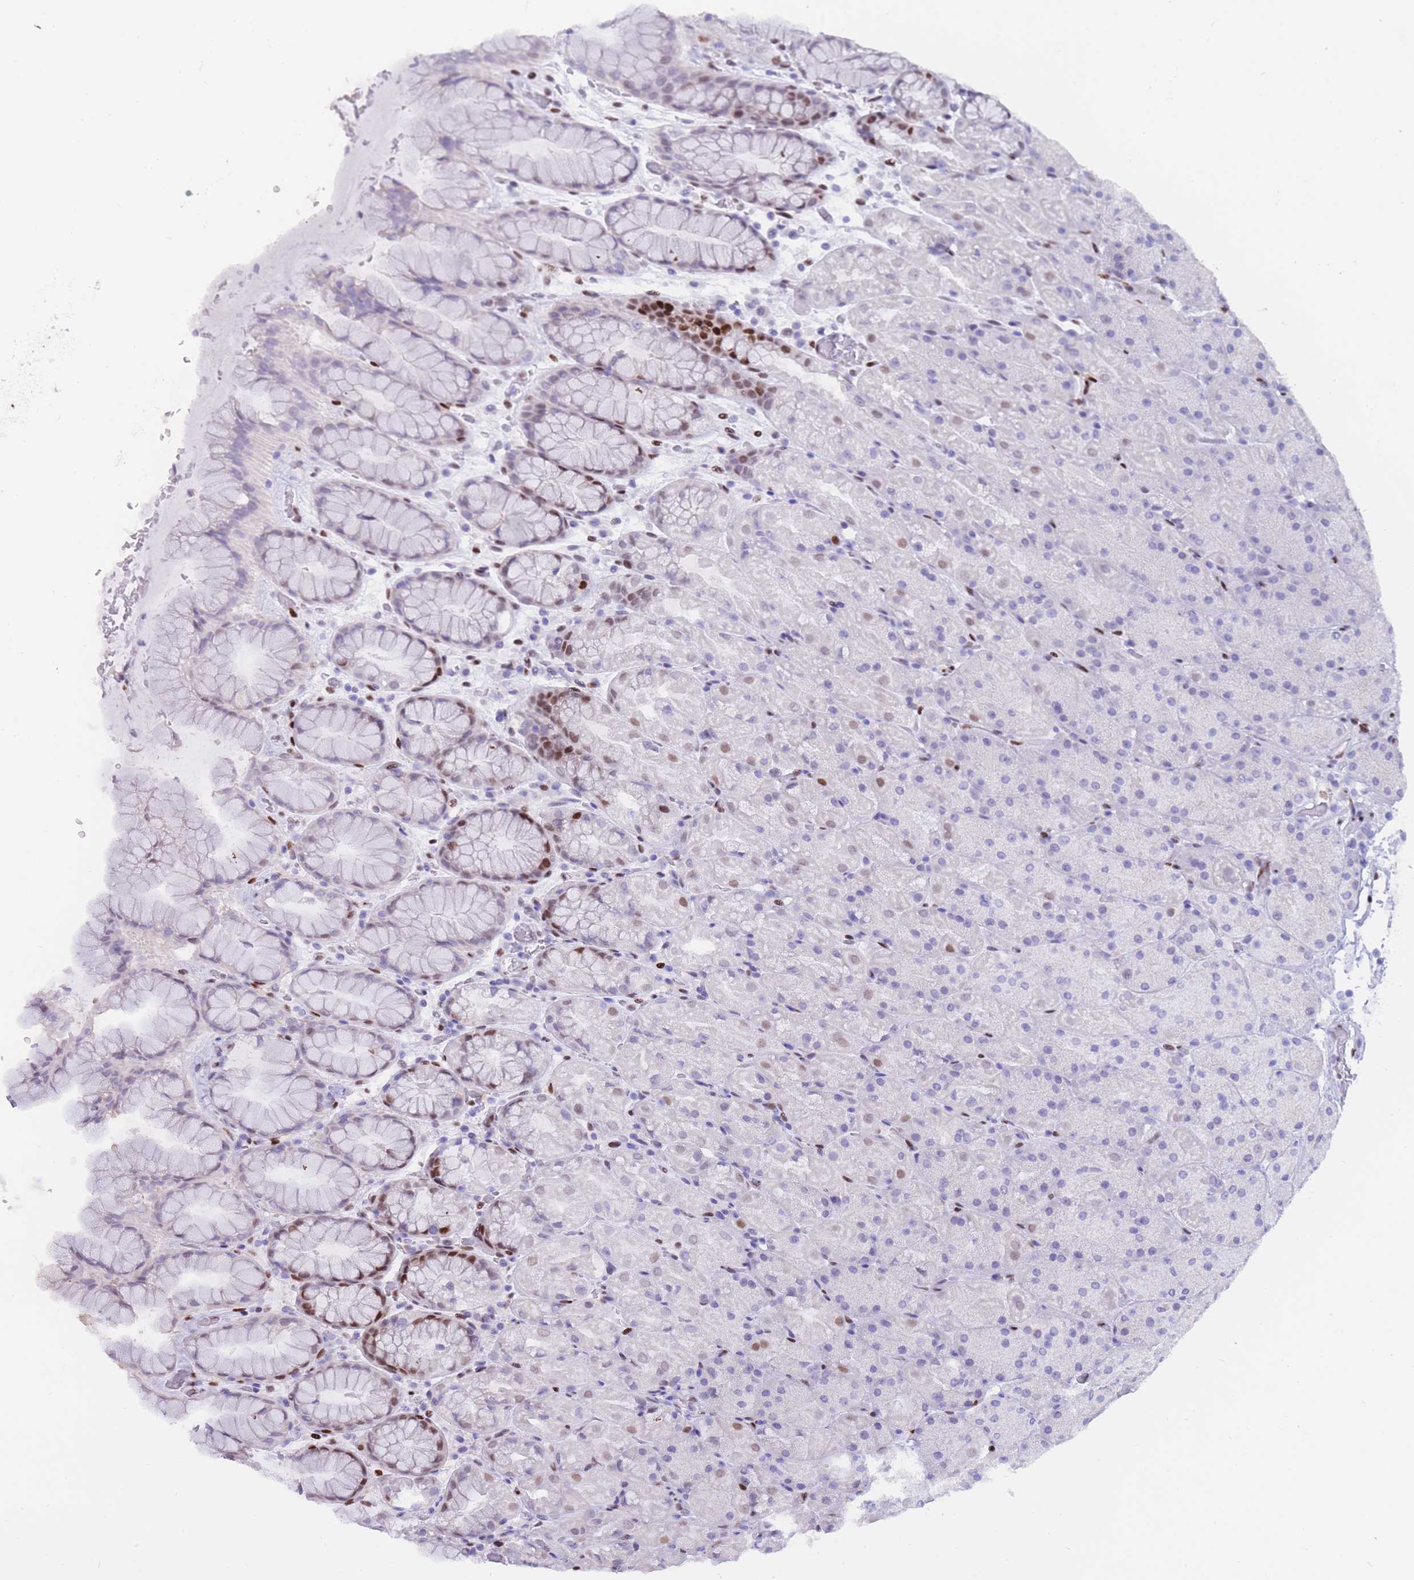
{"staining": {"intensity": "strong", "quantity": "<25%", "location": "nuclear"}, "tissue": "stomach", "cell_type": "Glandular cells", "image_type": "normal", "snomed": [{"axis": "morphology", "description": "Normal tissue, NOS"}, {"axis": "topography", "description": "Stomach, upper"}, {"axis": "topography", "description": "Stomach, lower"}], "caption": "Protein expression by immunohistochemistry (IHC) displays strong nuclear positivity in approximately <25% of glandular cells in normal stomach. Immunohistochemistry (ihc) stains the protein of interest in brown and the nuclei are stained blue.", "gene": "NASP", "patient": {"sex": "male", "age": 67}}